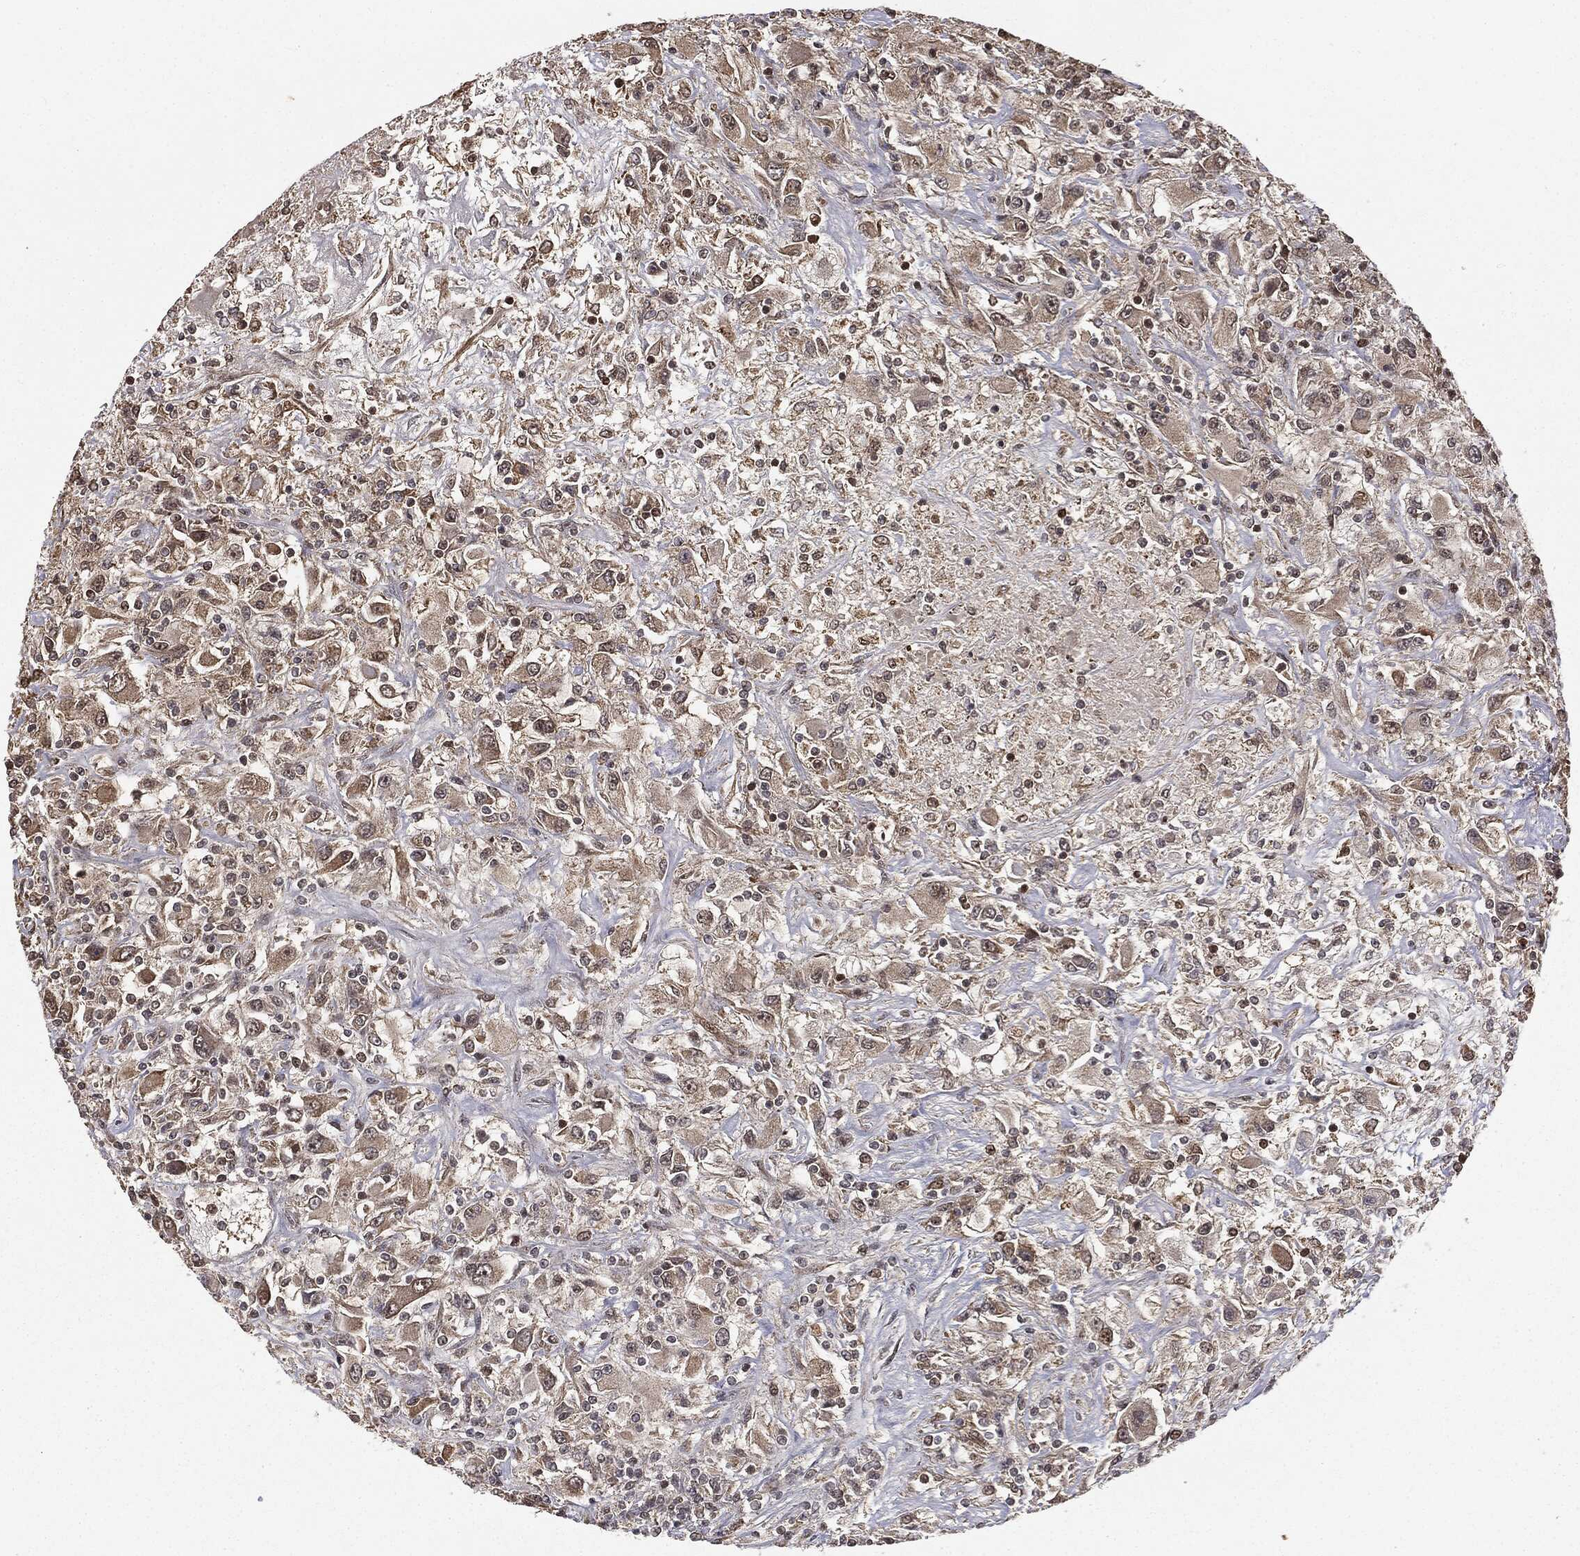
{"staining": {"intensity": "weak", "quantity": ">75%", "location": "cytoplasmic/membranous"}, "tissue": "renal cancer", "cell_type": "Tumor cells", "image_type": "cancer", "snomed": [{"axis": "morphology", "description": "Adenocarcinoma, NOS"}, {"axis": "topography", "description": "Kidney"}], "caption": "Protein staining displays weak cytoplasmic/membranous positivity in approximately >75% of tumor cells in renal cancer (adenocarcinoma).", "gene": "ZNHIT6", "patient": {"sex": "female", "age": 67}}